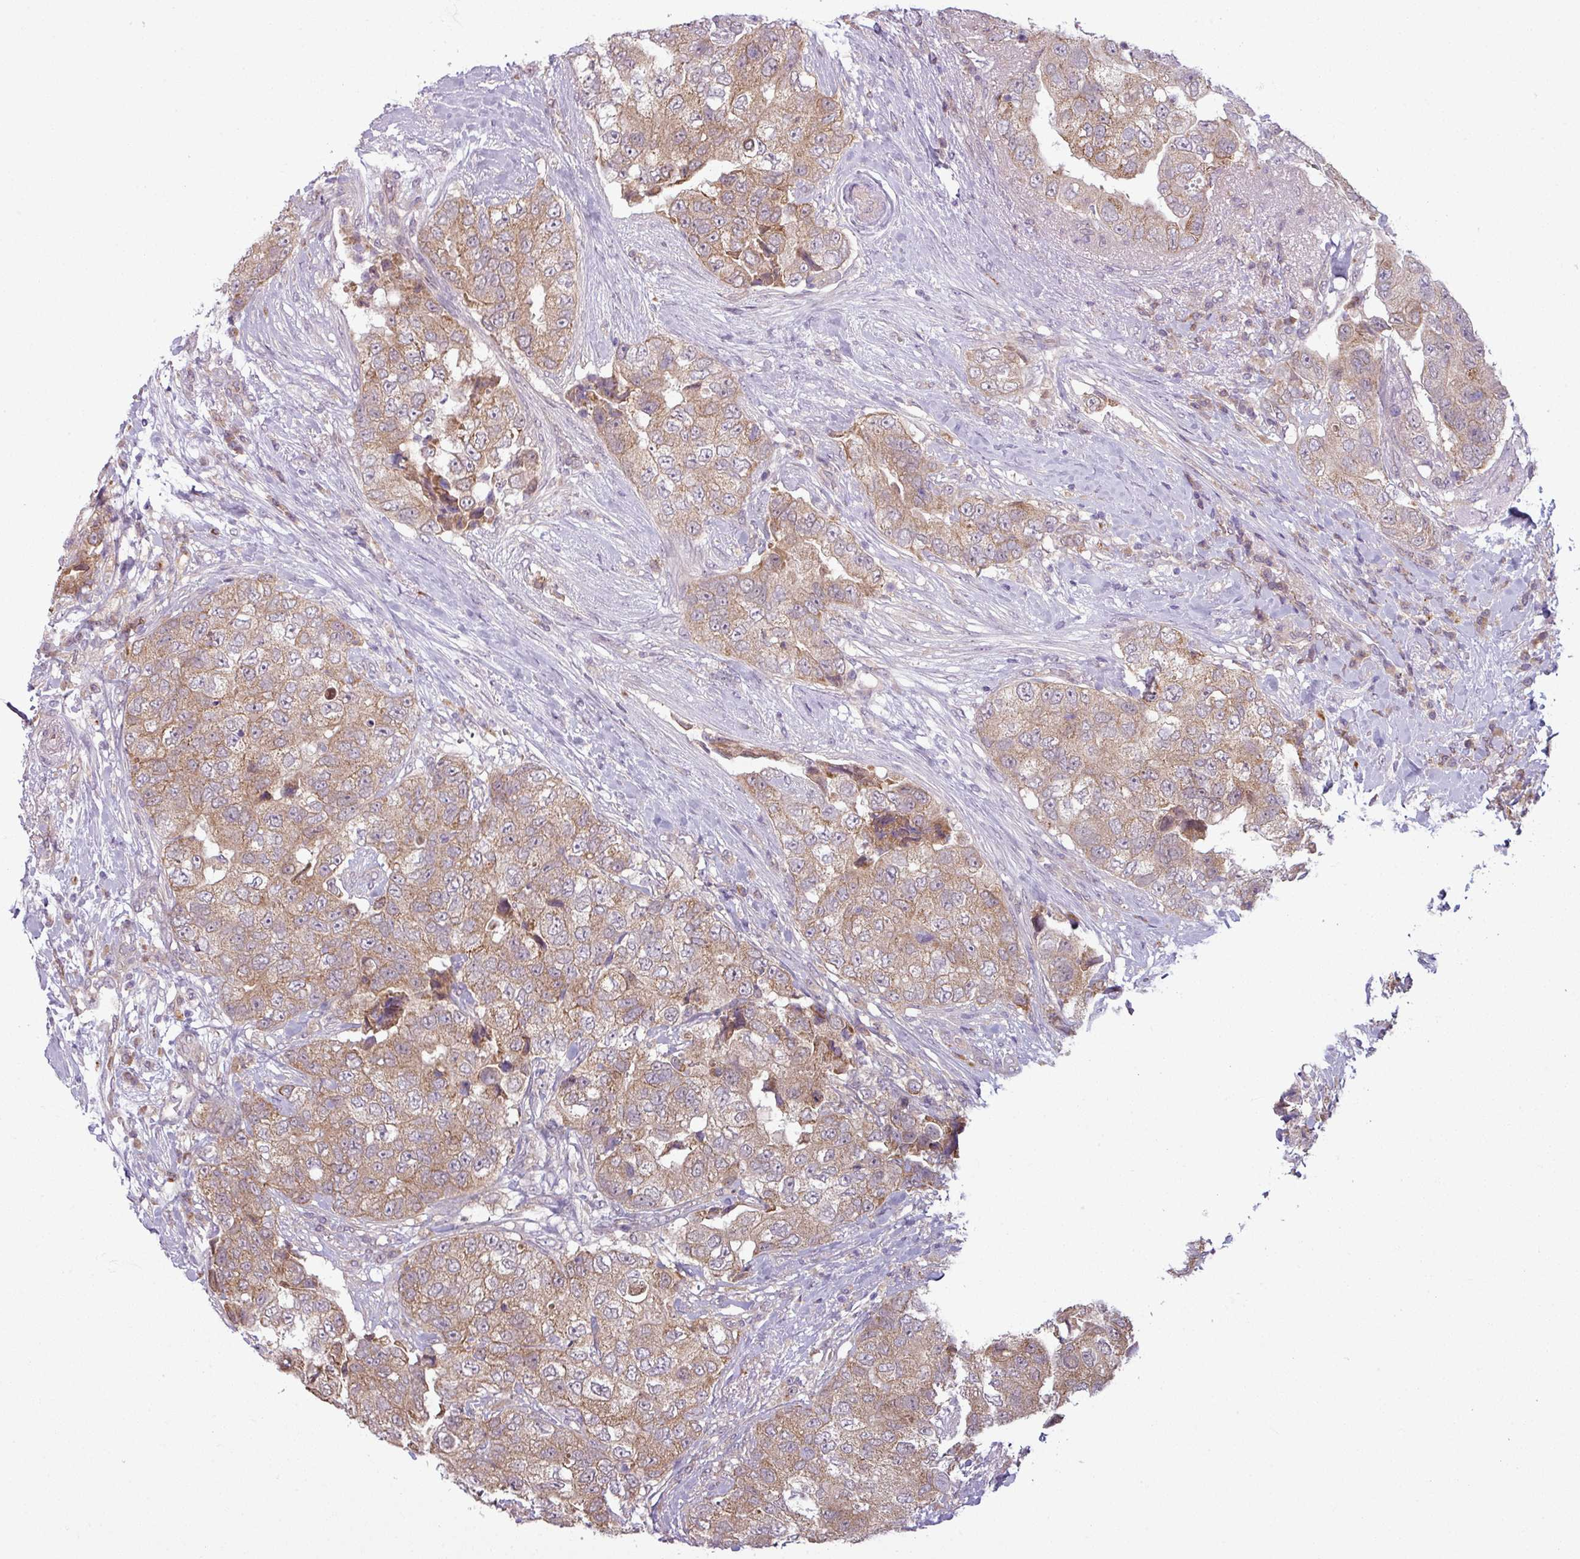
{"staining": {"intensity": "moderate", "quantity": ">75%", "location": "cytoplasmic/membranous"}, "tissue": "breast cancer", "cell_type": "Tumor cells", "image_type": "cancer", "snomed": [{"axis": "morphology", "description": "Normal tissue, NOS"}, {"axis": "morphology", "description": "Duct carcinoma"}, {"axis": "topography", "description": "Breast"}], "caption": "The micrograph shows a brown stain indicating the presence of a protein in the cytoplasmic/membranous of tumor cells in breast cancer (intraductal carcinoma). Immunohistochemistry stains the protein of interest in brown and the nuclei are stained blue.", "gene": "CCDC144A", "patient": {"sex": "female", "age": 62}}